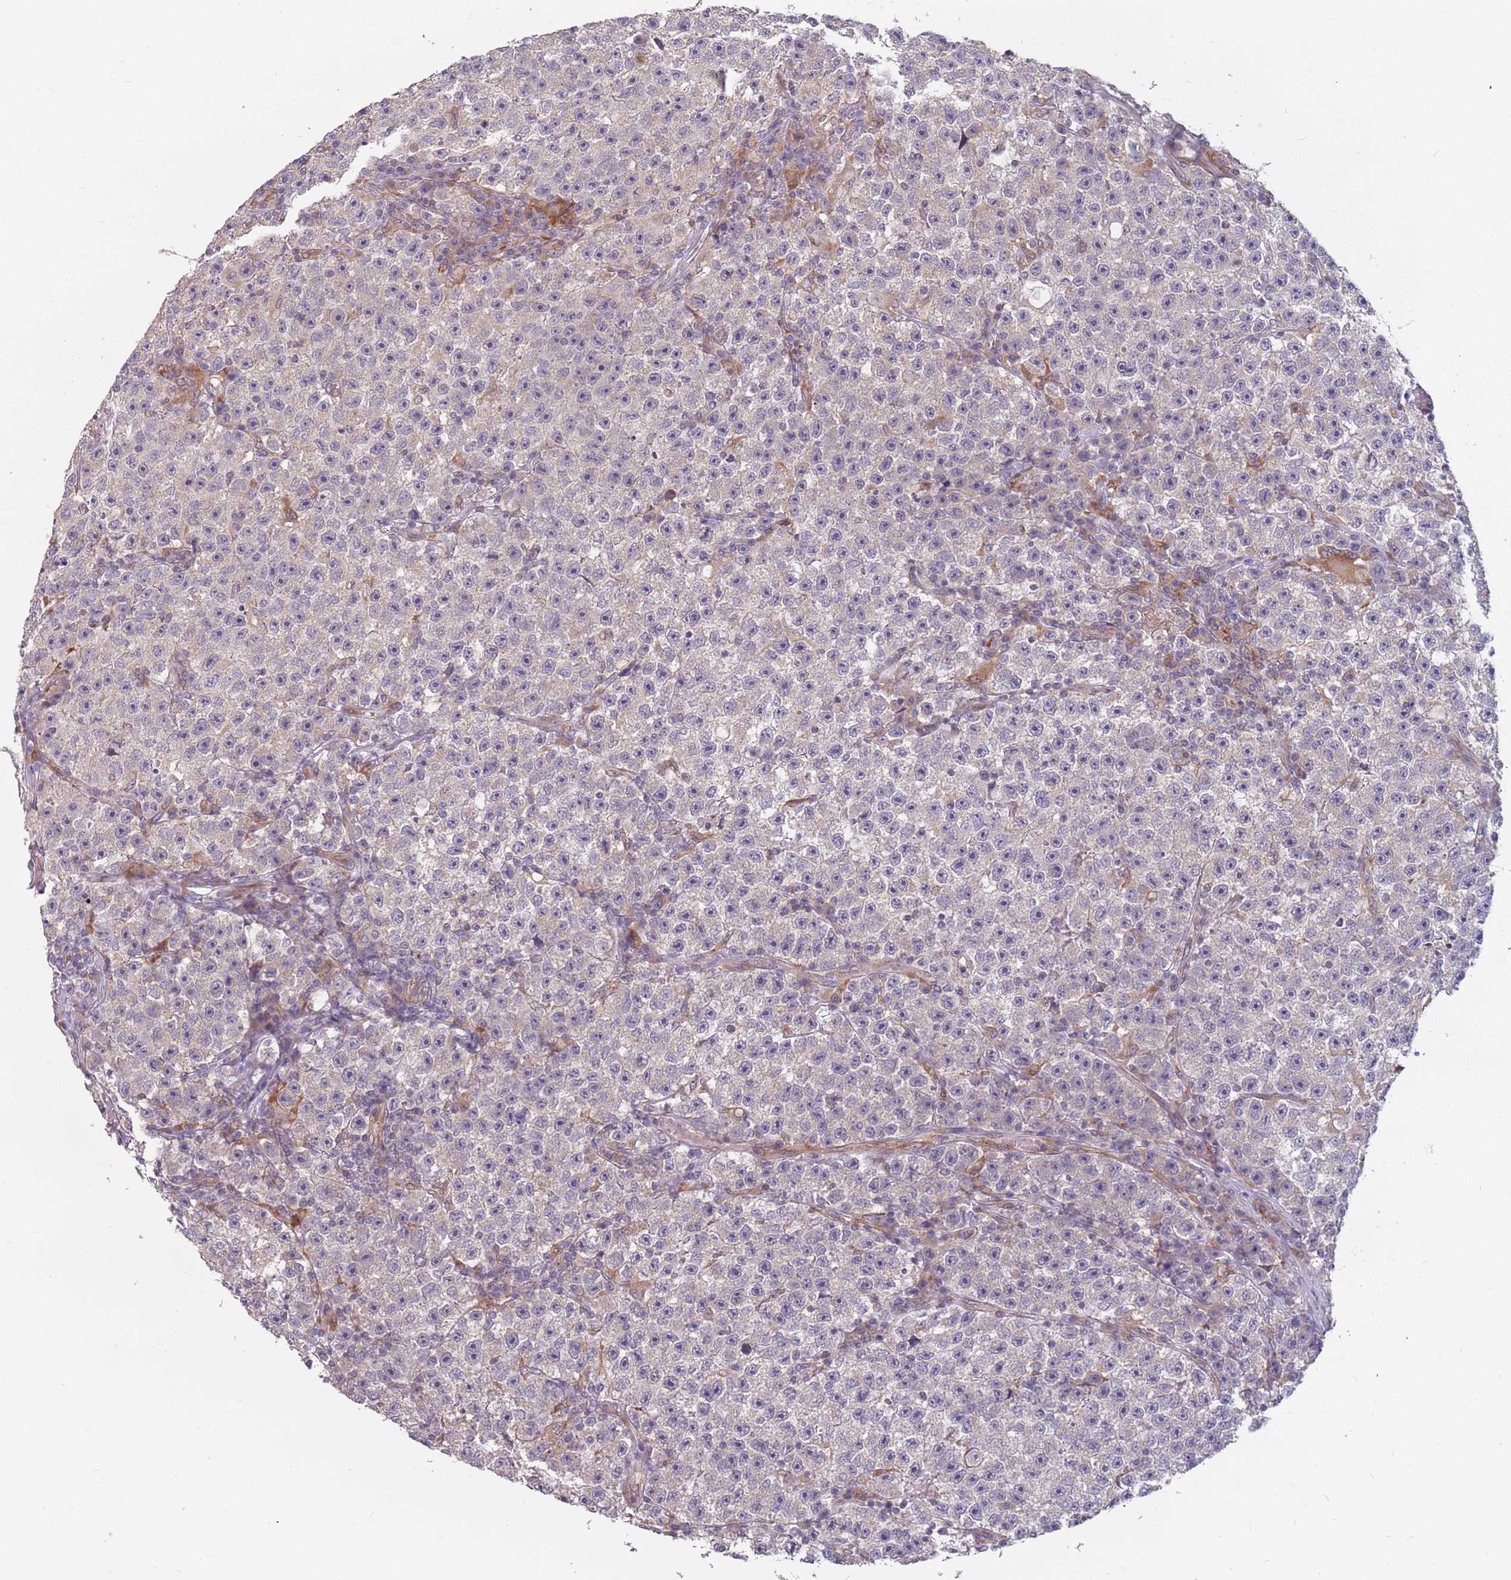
{"staining": {"intensity": "weak", "quantity": "<25%", "location": "cytoplasmic/membranous"}, "tissue": "testis cancer", "cell_type": "Tumor cells", "image_type": "cancer", "snomed": [{"axis": "morphology", "description": "Seminoma, NOS"}, {"axis": "topography", "description": "Testis"}], "caption": "This image is of testis cancer stained with IHC to label a protein in brown with the nuclei are counter-stained blue. There is no positivity in tumor cells. The staining is performed using DAB (3,3'-diaminobenzidine) brown chromogen with nuclei counter-stained in using hematoxylin.", "gene": "ADAL", "patient": {"sex": "male", "age": 22}}